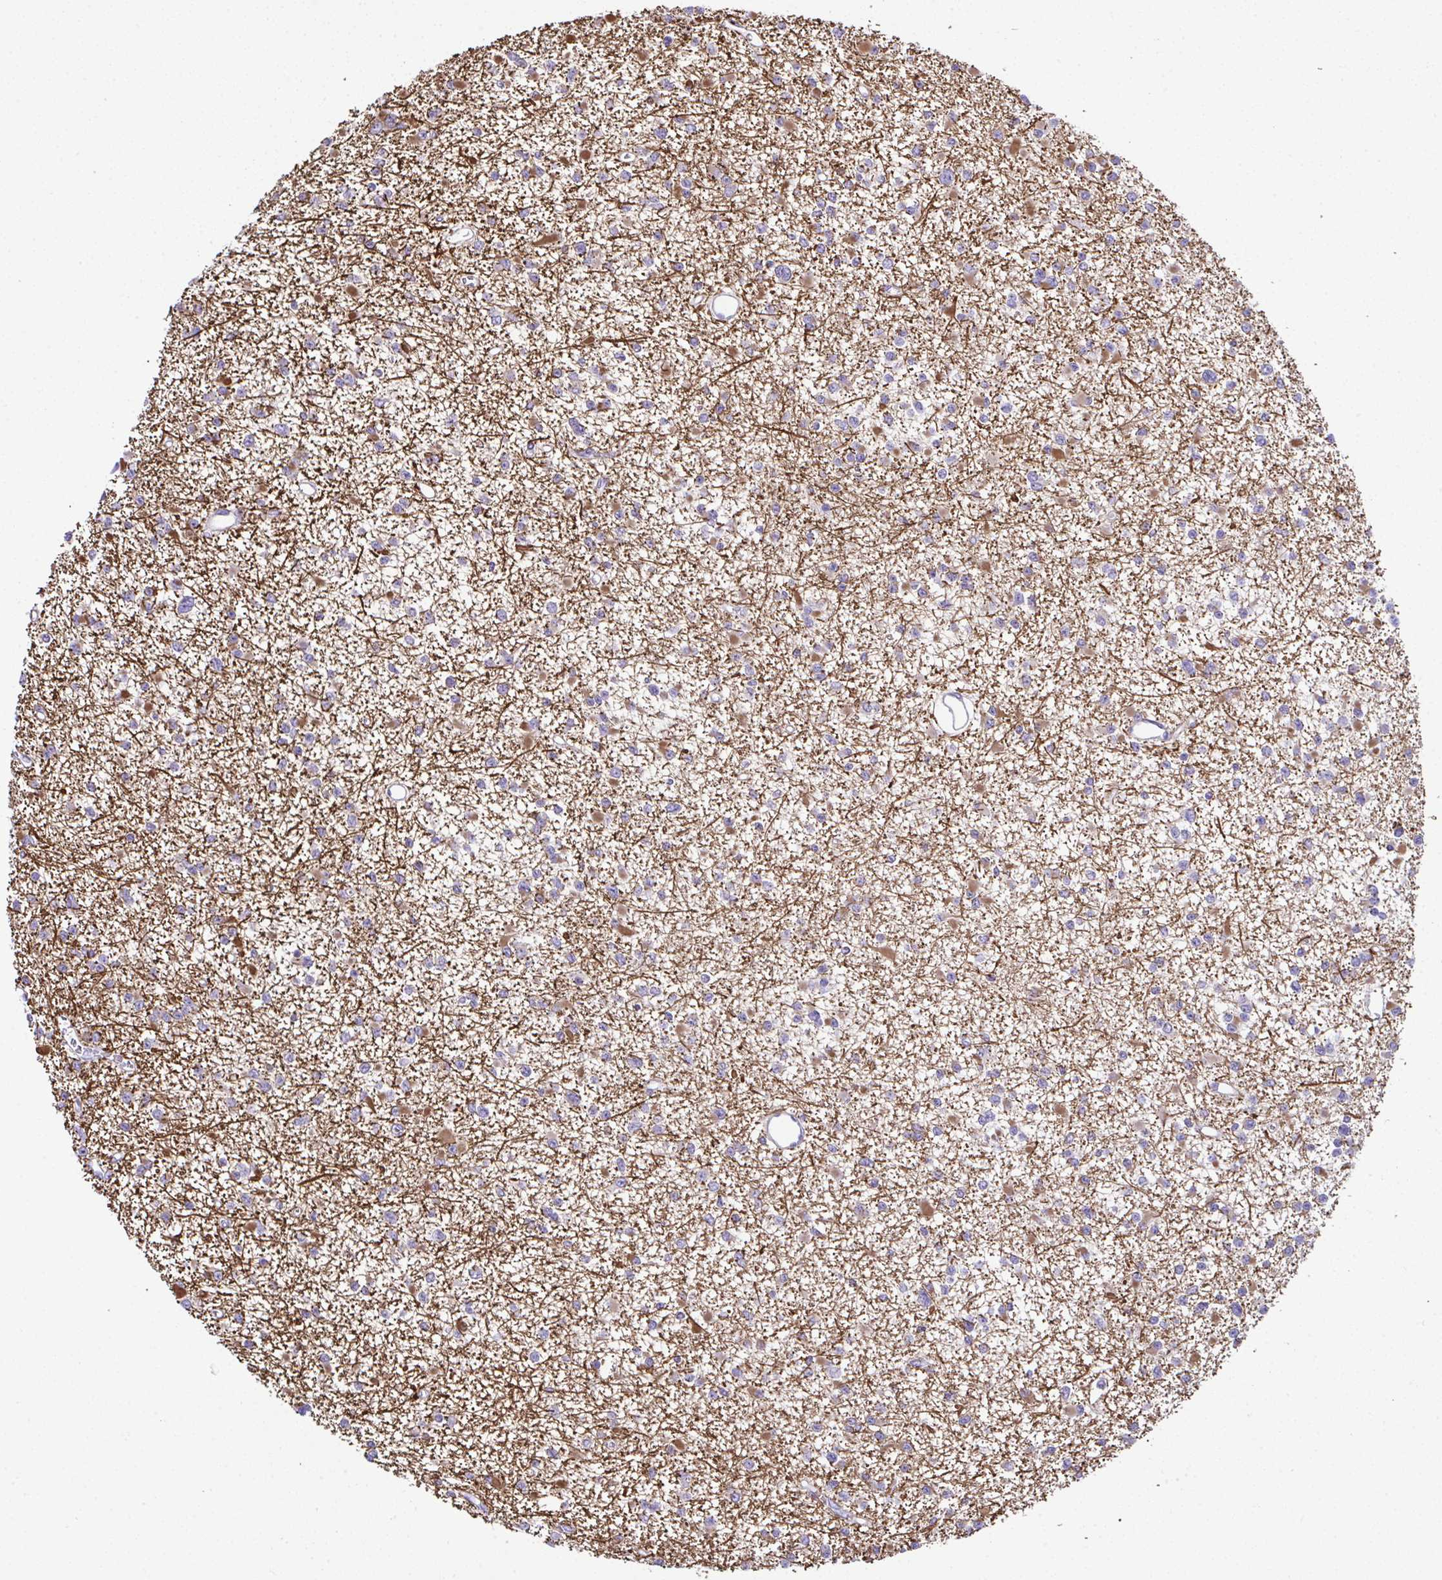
{"staining": {"intensity": "moderate", "quantity": "25%-75%", "location": "cytoplasmic/membranous"}, "tissue": "glioma", "cell_type": "Tumor cells", "image_type": "cancer", "snomed": [{"axis": "morphology", "description": "Glioma, malignant, Low grade"}, {"axis": "topography", "description": "Brain"}], "caption": "An image showing moderate cytoplasmic/membranous expression in about 25%-75% of tumor cells in glioma, as visualized by brown immunohistochemical staining.", "gene": "OR4P4", "patient": {"sex": "female", "age": 22}}